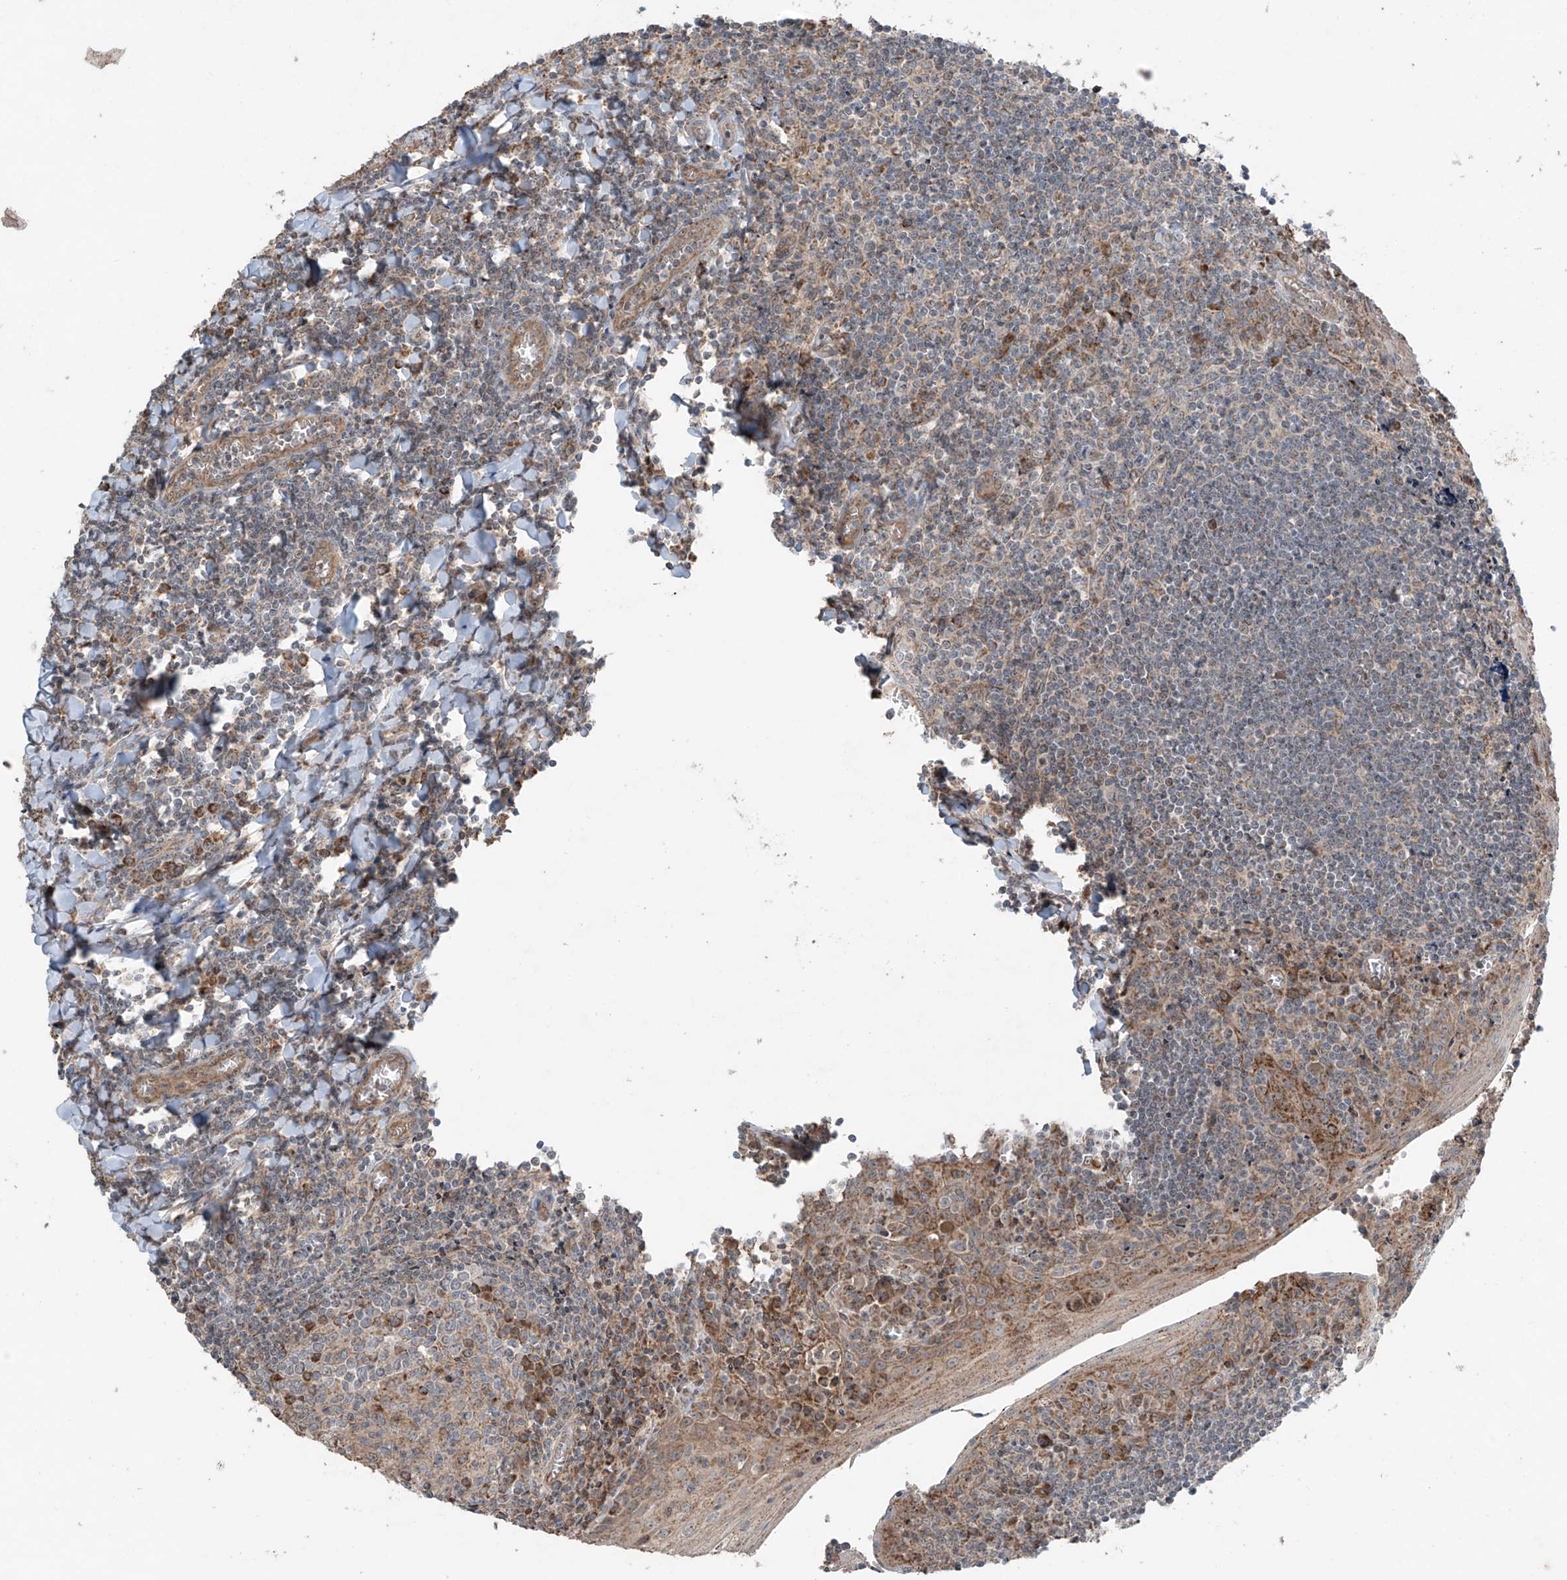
{"staining": {"intensity": "moderate", "quantity": "<25%", "location": "cytoplasmic/membranous"}, "tissue": "tonsil", "cell_type": "Germinal center cells", "image_type": "normal", "snomed": [{"axis": "morphology", "description": "Normal tissue, NOS"}, {"axis": "topography", "description": "Tonsil"}], "caption": "Immunohistochemistry of benign tonsil demonstrates low levels of moderate cytoplasmic/membranous staining in approximately <25% of germinal center cells. (IHC, brightfield microscopy, high magnification).", "gene": "SAMD3", "patient": {"sex": "male", "age": 27}}